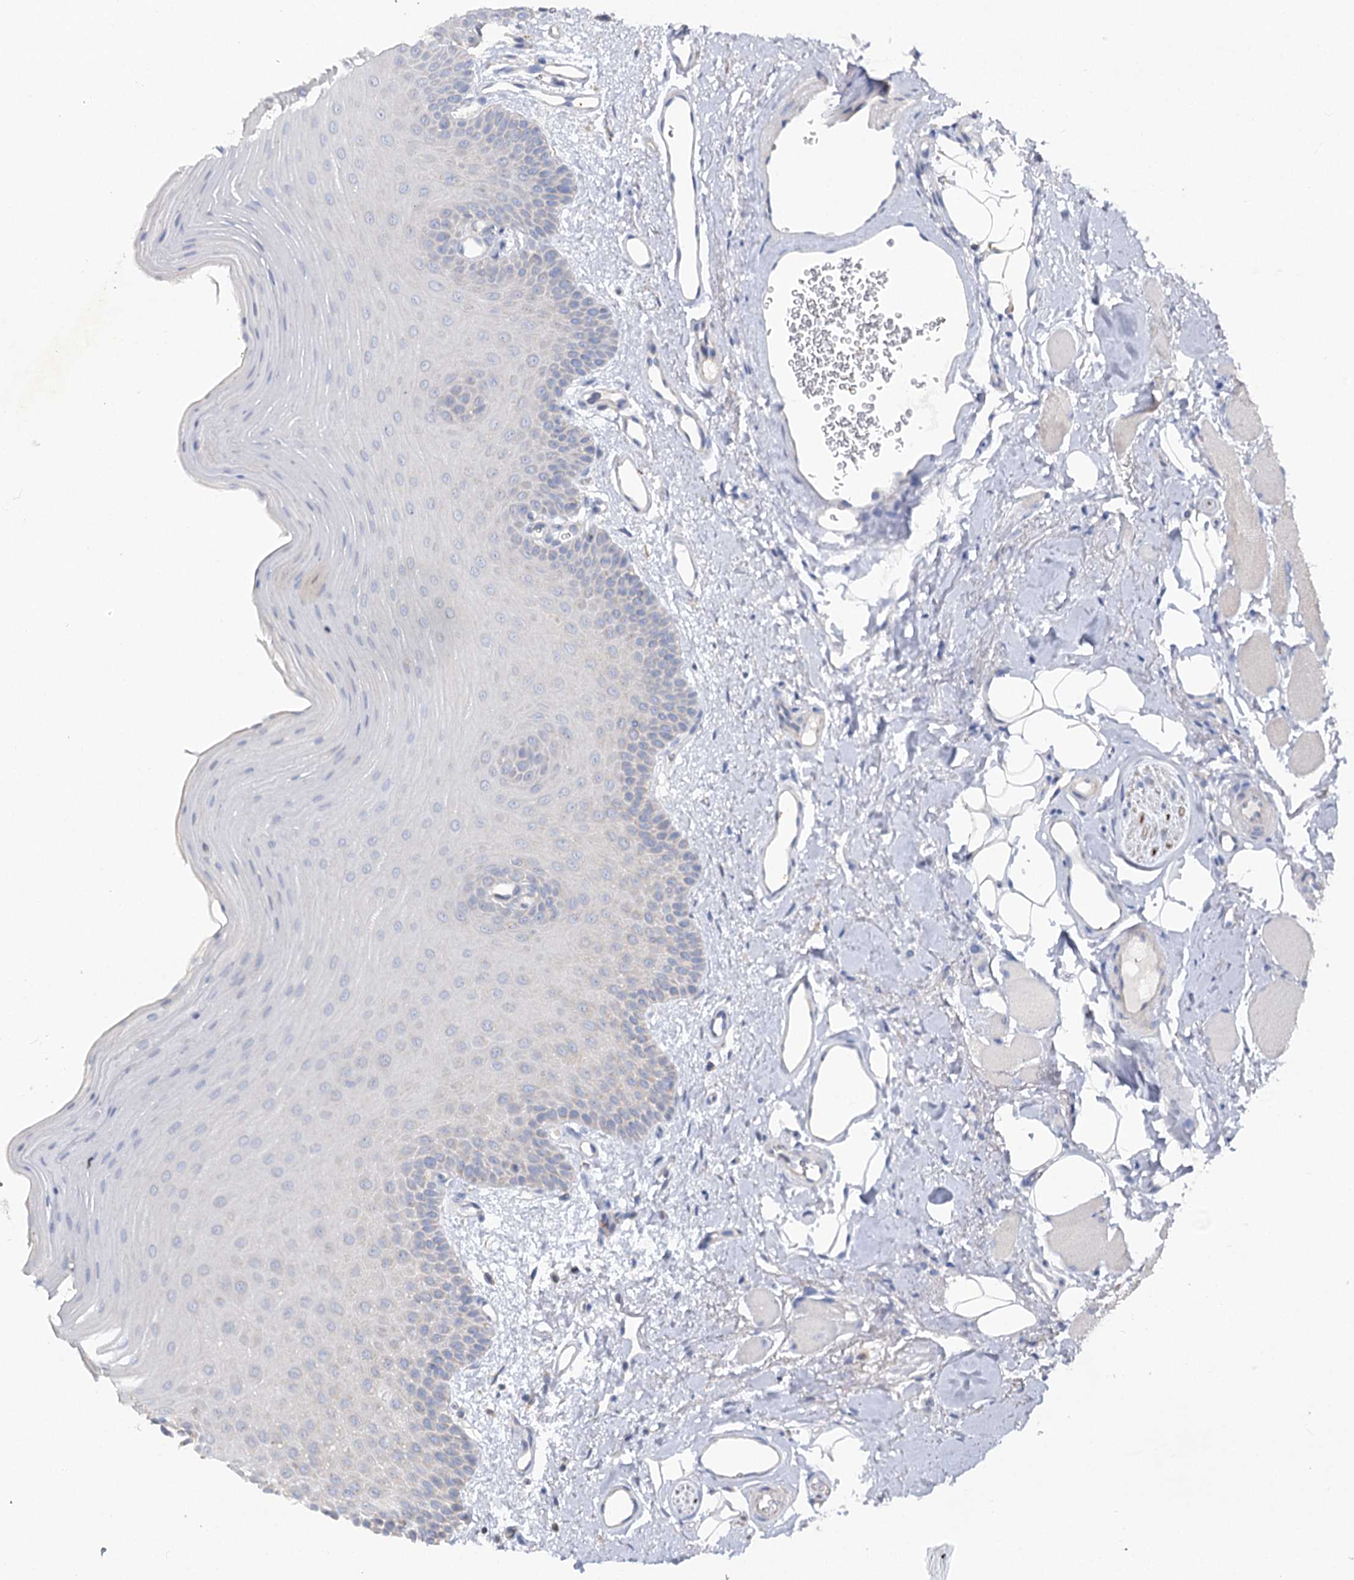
{"staining": {"intensity": "negative", "quantity": "none", "location": "none"}, "tissue": "oral mucosa", "cell_type": "Squamous epithelial cells", "image_type": "normal", "snomed": [{"axis": "morphology", "description": "Normal tissue, NOS"}, {"axis": "topography", "description": "Oral tissue"}], "caption": "DAB (3,3'-diaminobenzidine) immunohistochemical staining of normal oral mucosa displays no significant positivity in squamous epithelial cells.", "gene": "TMEM187", "patient": {"sex": "male", "age": 68}}